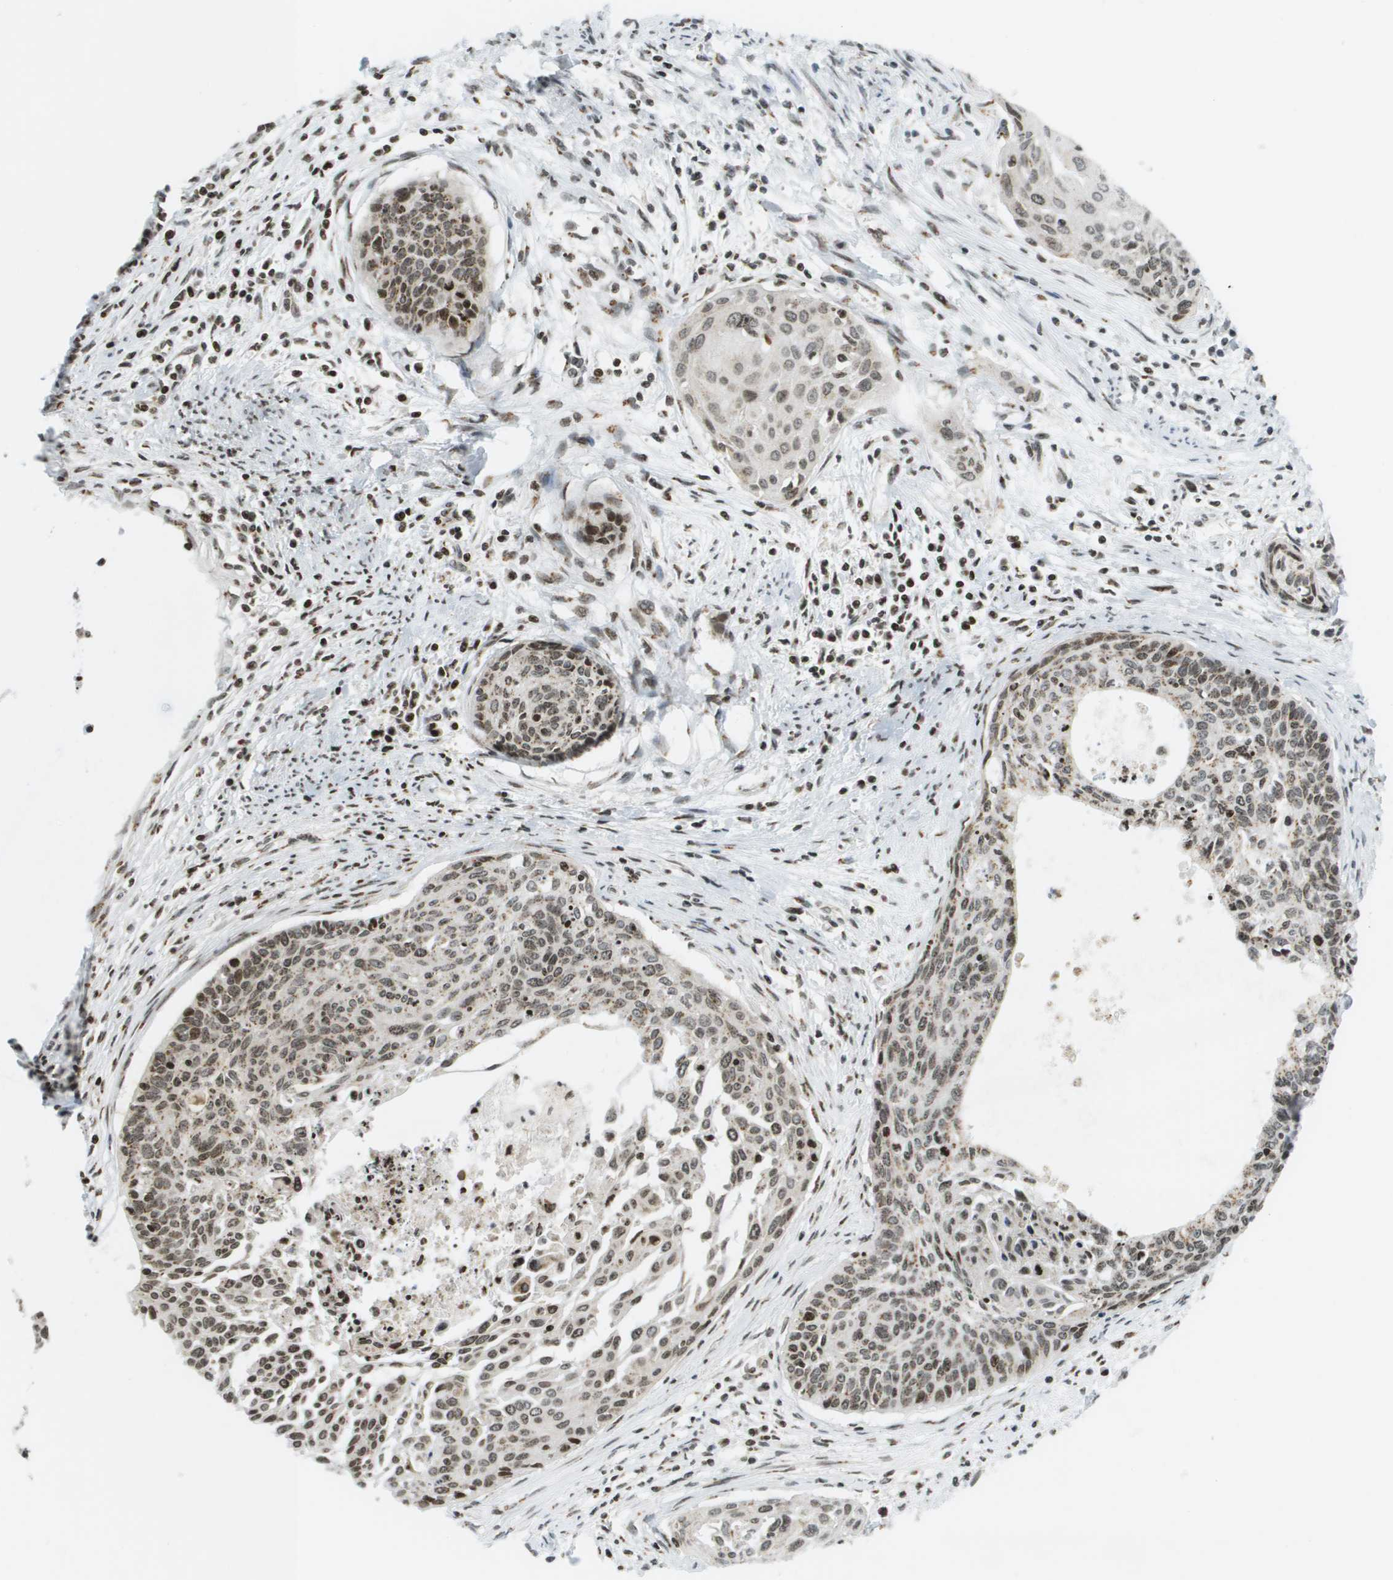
{"staining": {"intensity": "moderate", "quantity": ">75%", "location": "cytoplasmic/membranous,nuclear"}, "tissue": "cervical cancer", "cell_type": "Tumor cells", "image_type": "cancer", "snomed": [{"axis": "morphology", "description": "Squamous cell carcinoma, NOS"}, {"axis": "topography", "description": "Cervix"}], "caption": "Moderate cytoplasmic/membranous and nuclear expression is identified in about >75% of tumor cells in cervical squamous cell carcinoma. (IHC, brightfield microscopy, high magnification).", "gene": "EVC", "patient": {"sex": "female", "age": 55}}